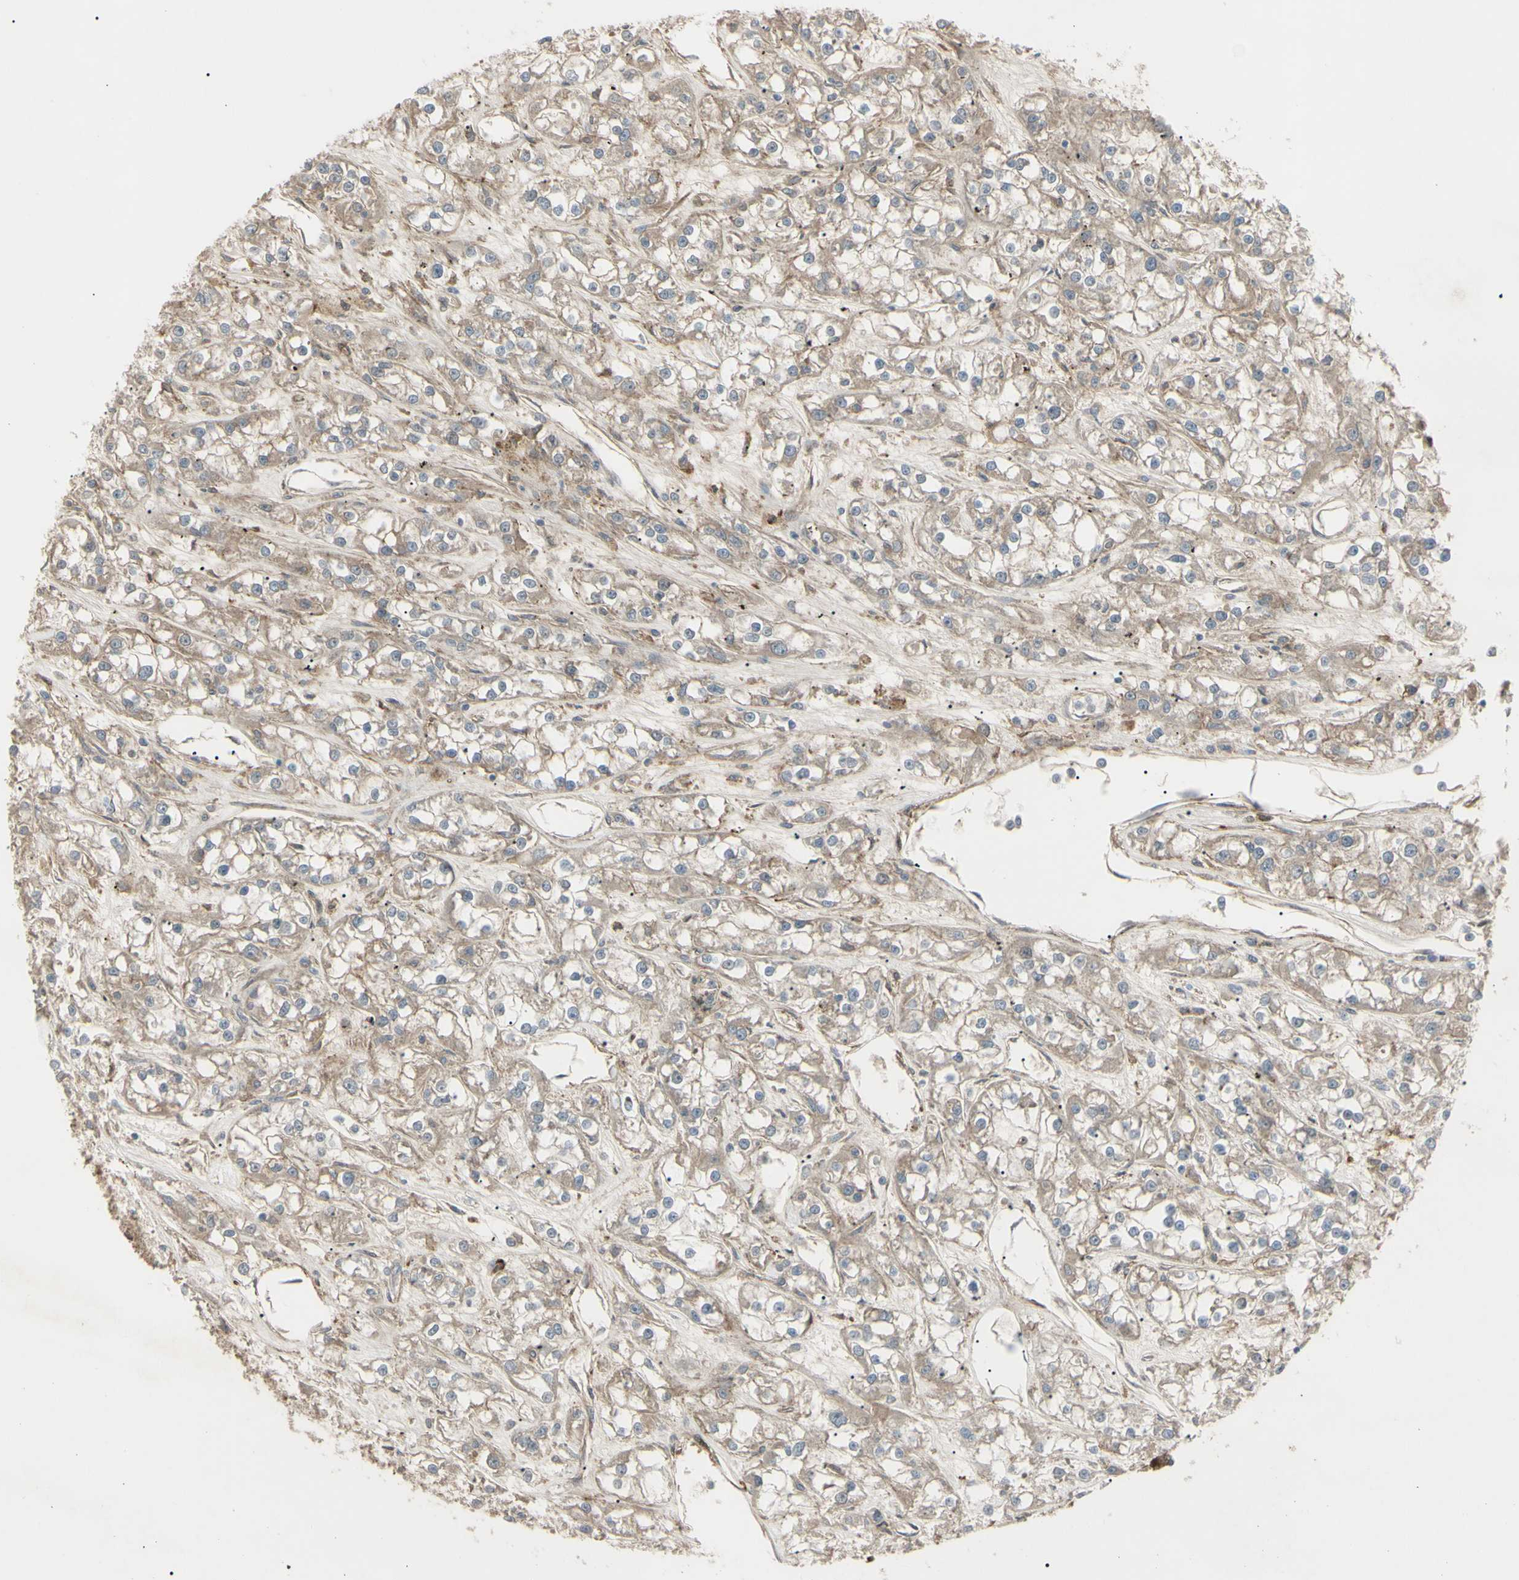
{"staining": {"intensity": "weak", "quantity": "25%-75%", "location": "cytoplasmic/membranous"}, "tissue": "renal cancer", "cell_type": "Tumor cells", "image_type": "cancer", "snomed": [{"axis": "morphology", "description": "Adenocarcinoma, NOS"}, {"axis": "topography", "description": "Kidney"}], "caption": "Approximately 25%-75% of tumor cells in renal cancer (adenocarcinoma) exhibit weak cytoplasmic/membranous protein positivity as visualized by brown immunohistochemical staining.", "gene": "CD276", "patient": {"sex": "female", "age": 52}}